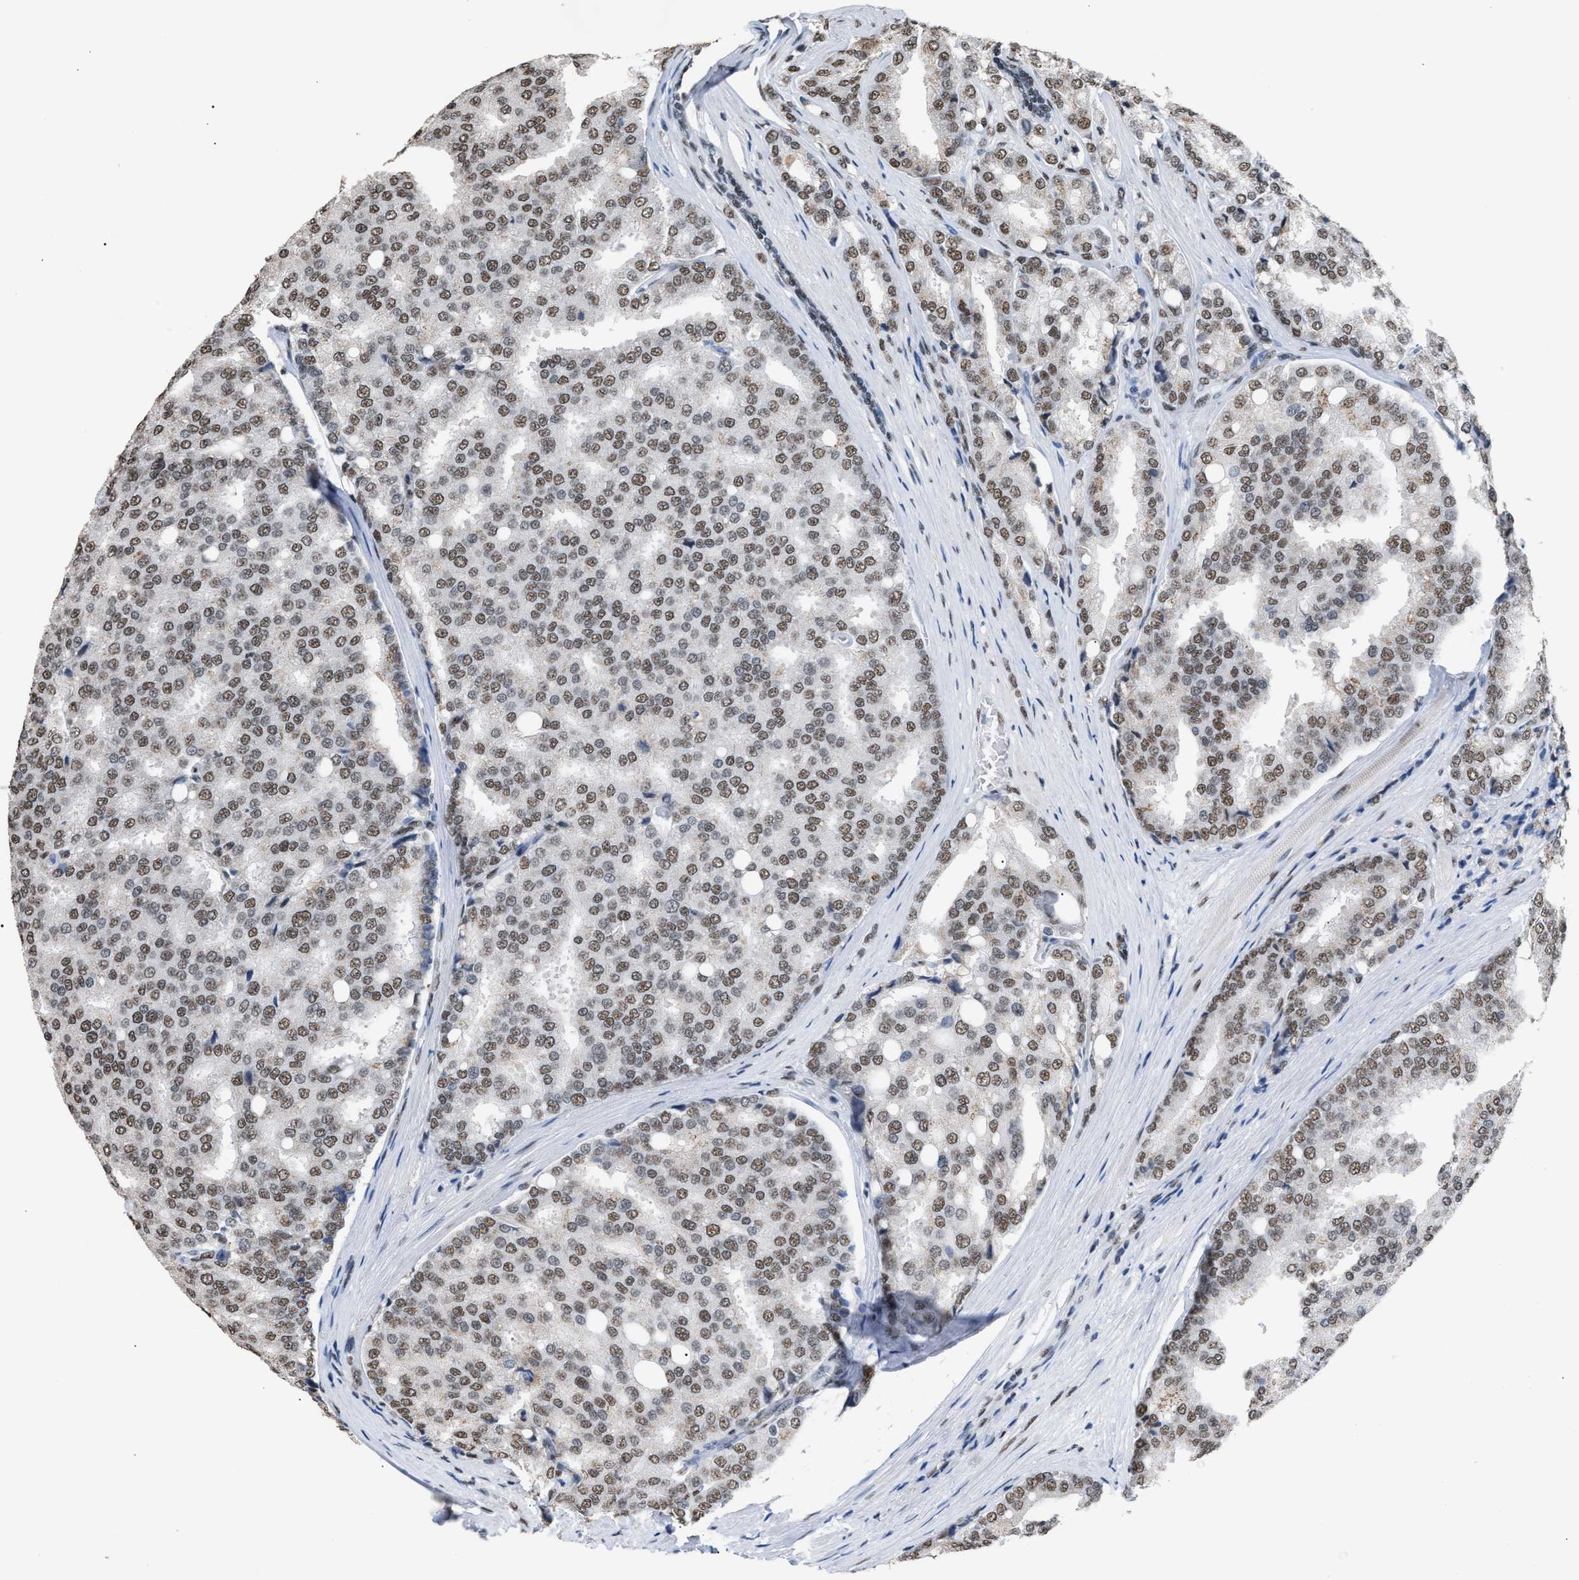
{"staining": {"intensity": "moderate", "quantity": ">75%", "location": "nuclear"}, "tissue": "prostate cancer", "cell_type": "Tumor cells", "image_type": "cancer", "snomed": [{"axis": "morphology", "description": "Adenocarcinoma, High grade"}, {"axis": "topography", "description": "Prostate"}], "caption": "Immunohistochemical staining of human prostate high-grade adenocarcinoma demonstrates moderate nuclear protein staining in approximately >75% of tumor cells.", "gene": "CCAR2", "patient": {"sex": "male", "age": 50}}